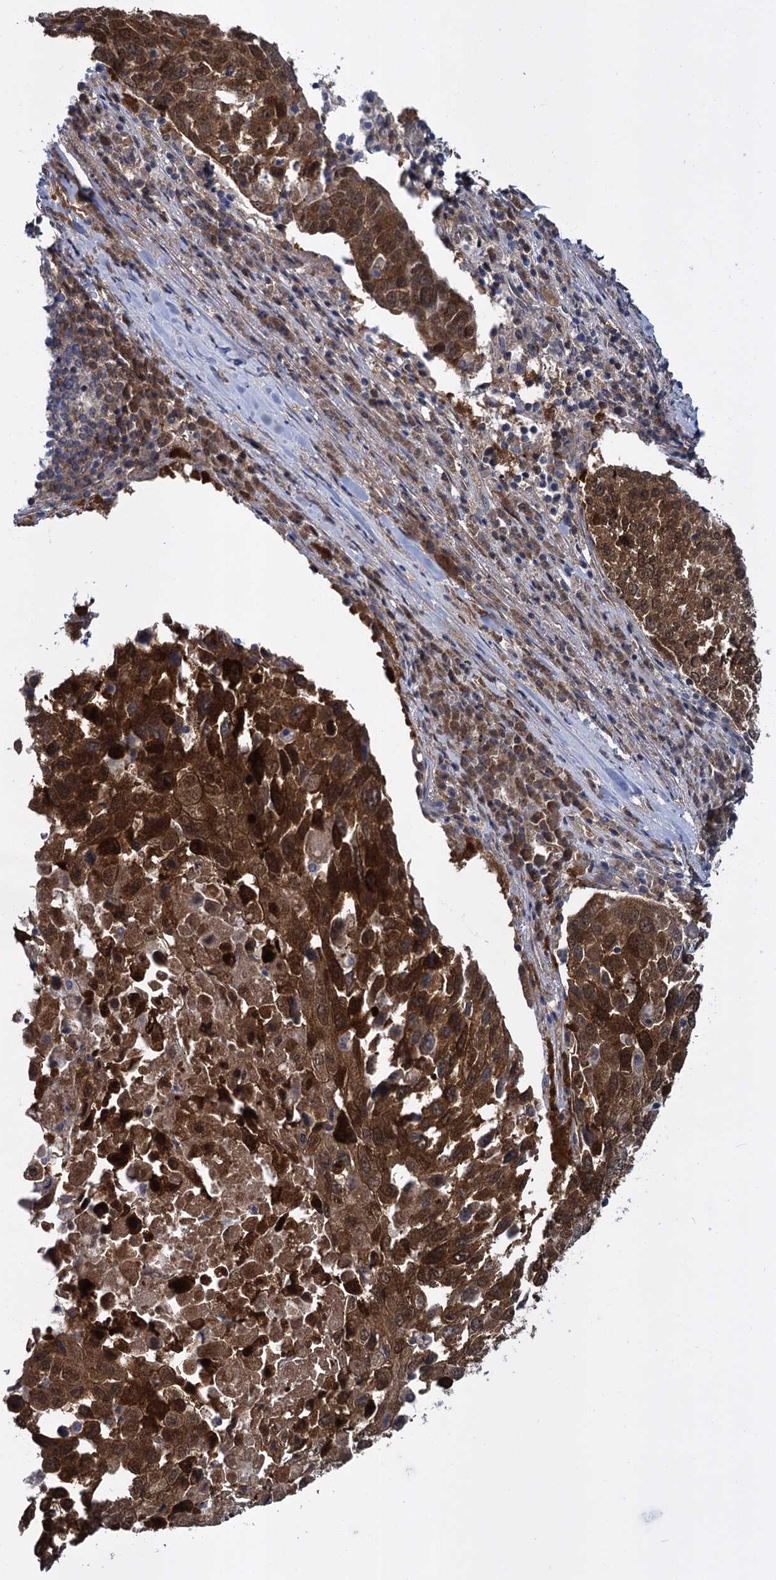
{"staining": {"intensity": "strong", "quantity": ">75%", "location": "cytoplasmic/membranous,nuclear"}, "tissue": "lung cancer", "cell_type": "Tumor cells", "image_type": "cancer", "snomed": [{"axis": "morphology", "description": "Squamous cell carcinoma, NOS"}, {"axis": "topography", "description": "Lung"}], "caption": "The photomicrograph demonstrates staining of lung cancer (squamous cell carcinoma), revealing strong cytoplasmic/membranous and nuclear protein positivity (brown color) within tumor cells.", "gene": "GLO1", "patient": {"sex": "male", "age": 65}}